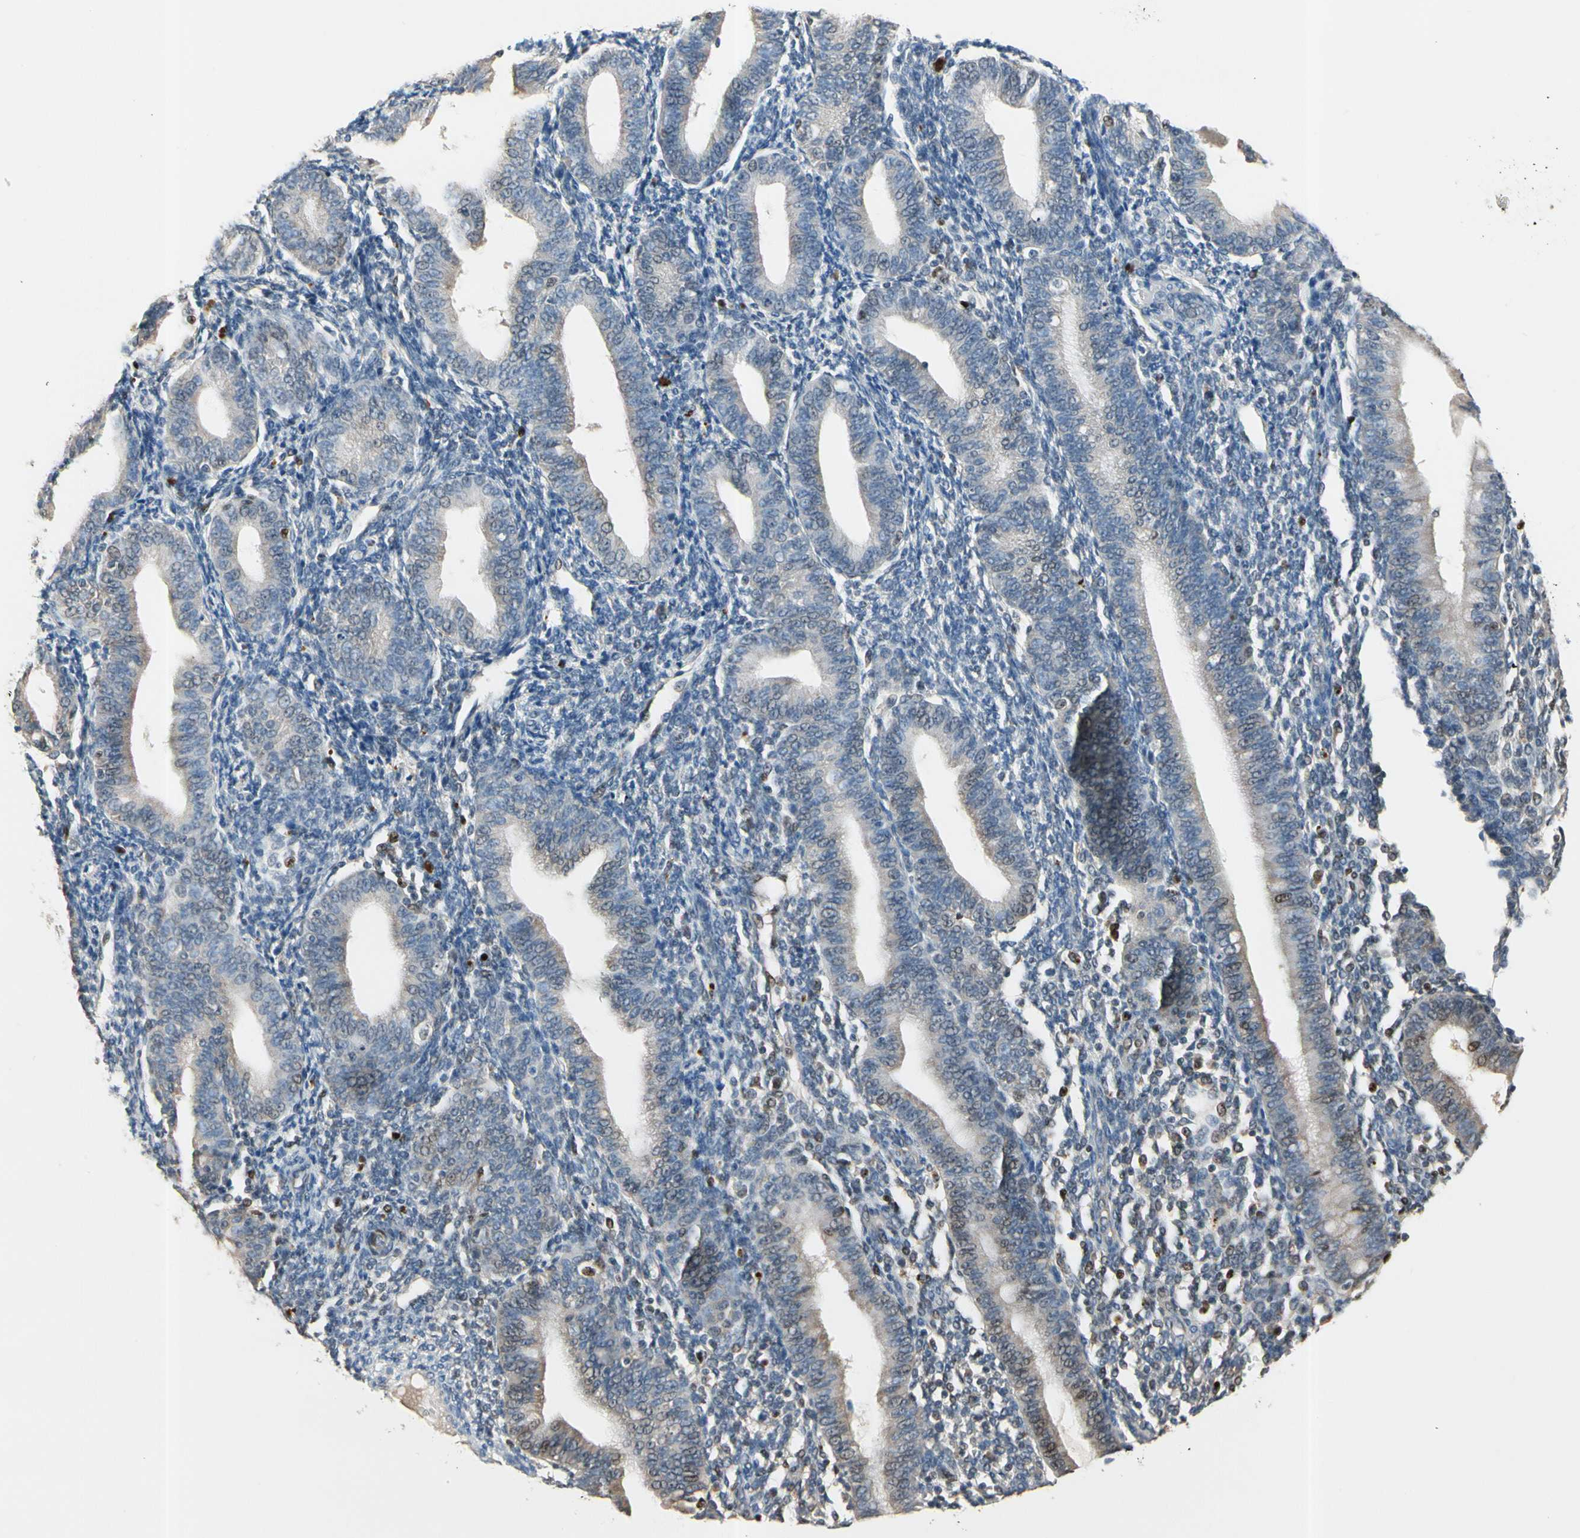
{"staining": {"intensity": "moderate", "quantity": "<25%", "location": "nuclear"}, "tissue": "endometrium", "cell_type": "Cells in endometrial stroma", "image_type": "normal", "snomed": [{"axis": "morphology", "description": "Normal tissue, NOS"}, {"axis": "topography", "description": "Endometrium"}], "caption": "Benign endometrium exhibits moderate nuclear expression in approximately <25% of cells in endometrial stroma, visualized by immunohistochemistry. (IHC, brightfield microscopy, high magnification).", "gene": "ZKSCAN3", "patient": {"sex": "female", "age": 61}}